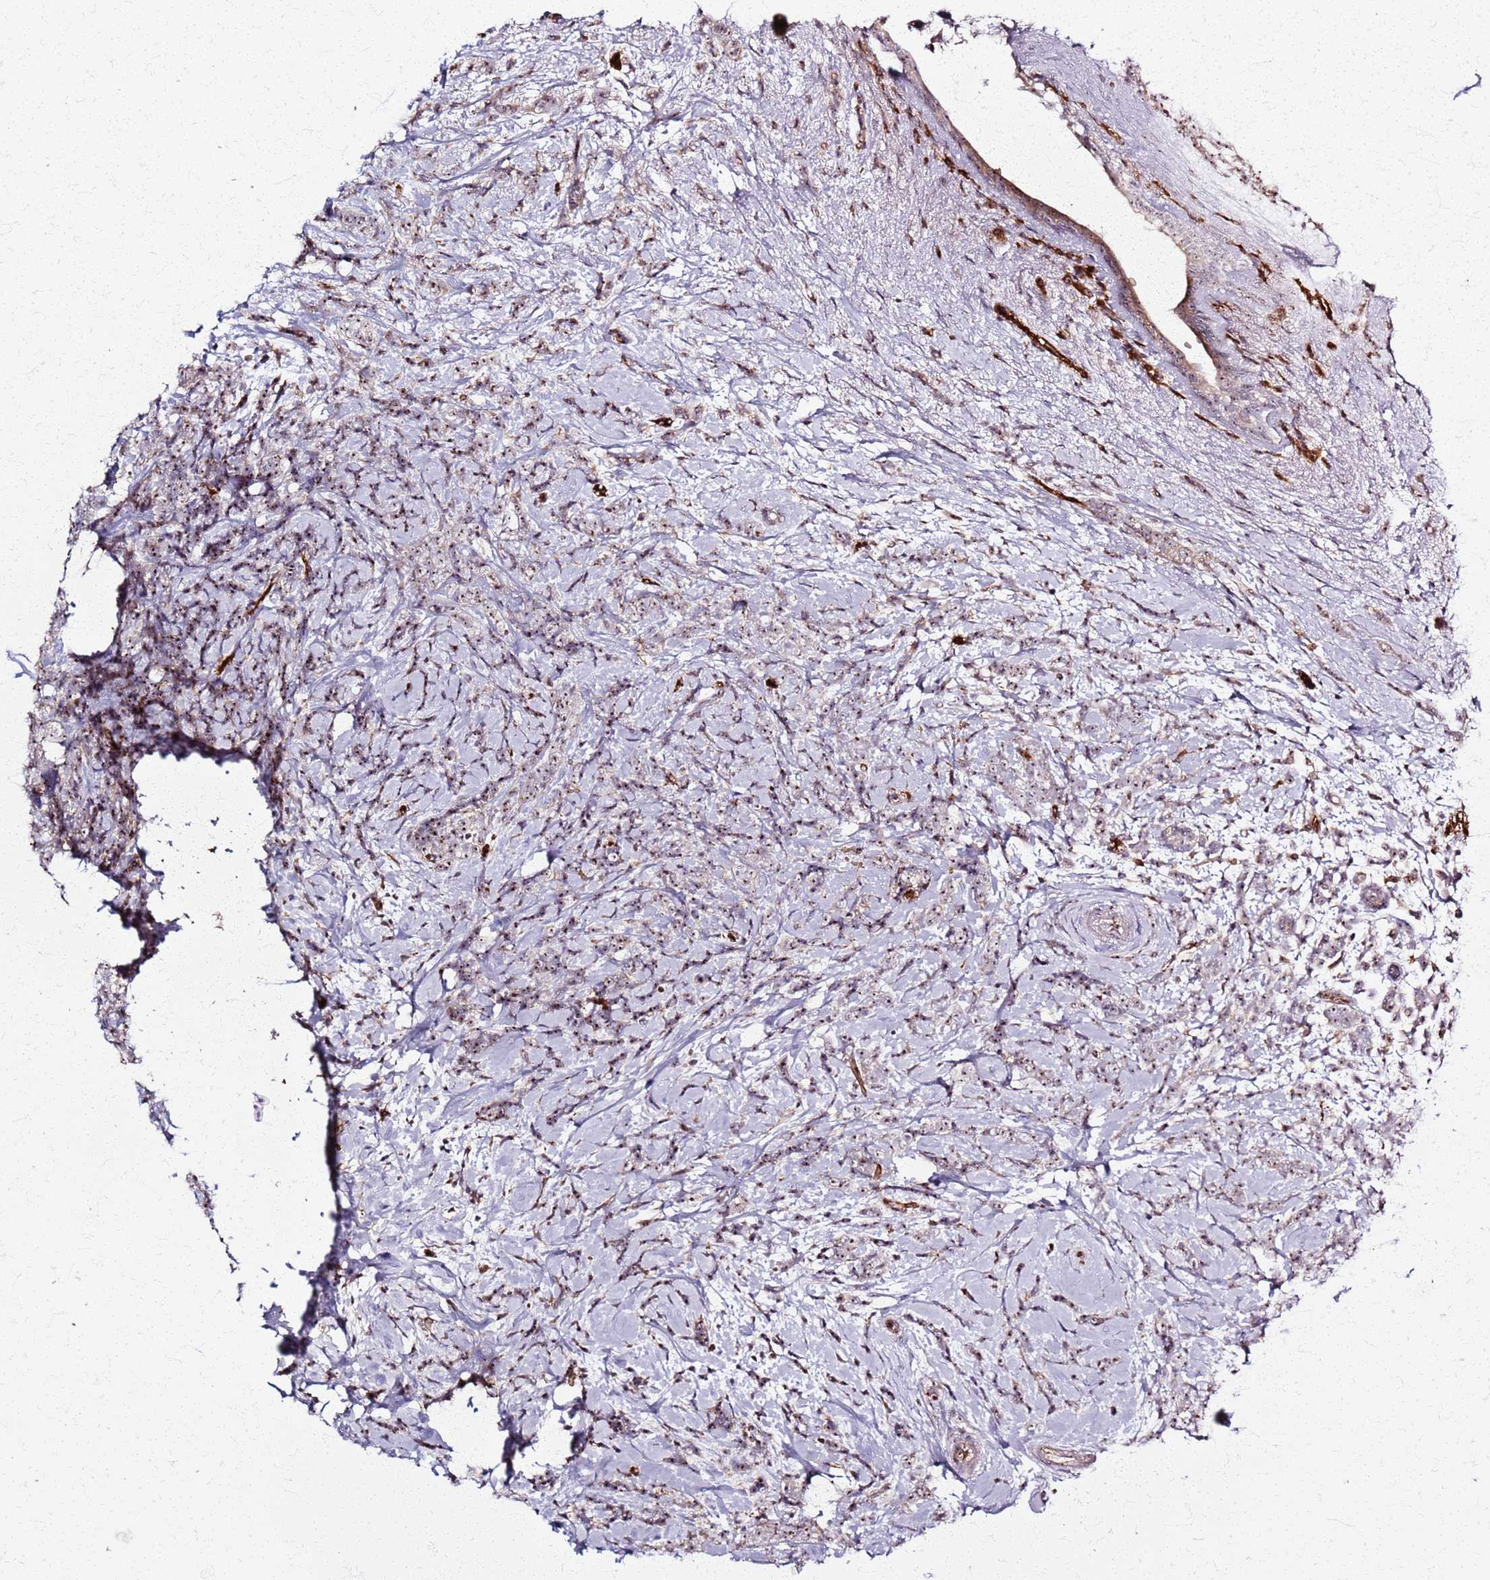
{"staining": {"intensity": "weak", "quantity": "25%-75%", "location": "nuclear"}, "tissue": "breast cancer", "cell_type": "Tumor cells", "image_type": "cancer", "snomed": [{"axis": "morphology", "description": "Lobular carcinoma"}, {"axis": "topography", "description": "Breast"}], "caption": "A brown stain labels weak nuclear staining of a protein in breast lobular carcinoma tumor cells. The staining was performed using DAB (3,3'-diaminobenzidine) to visualize the protein expression in brown, while the nuclei were stained in blue with hematoxylin (Magnification: 20x).", "gene": "KRI1", "patient": {"sex": "female", "age": 58}}